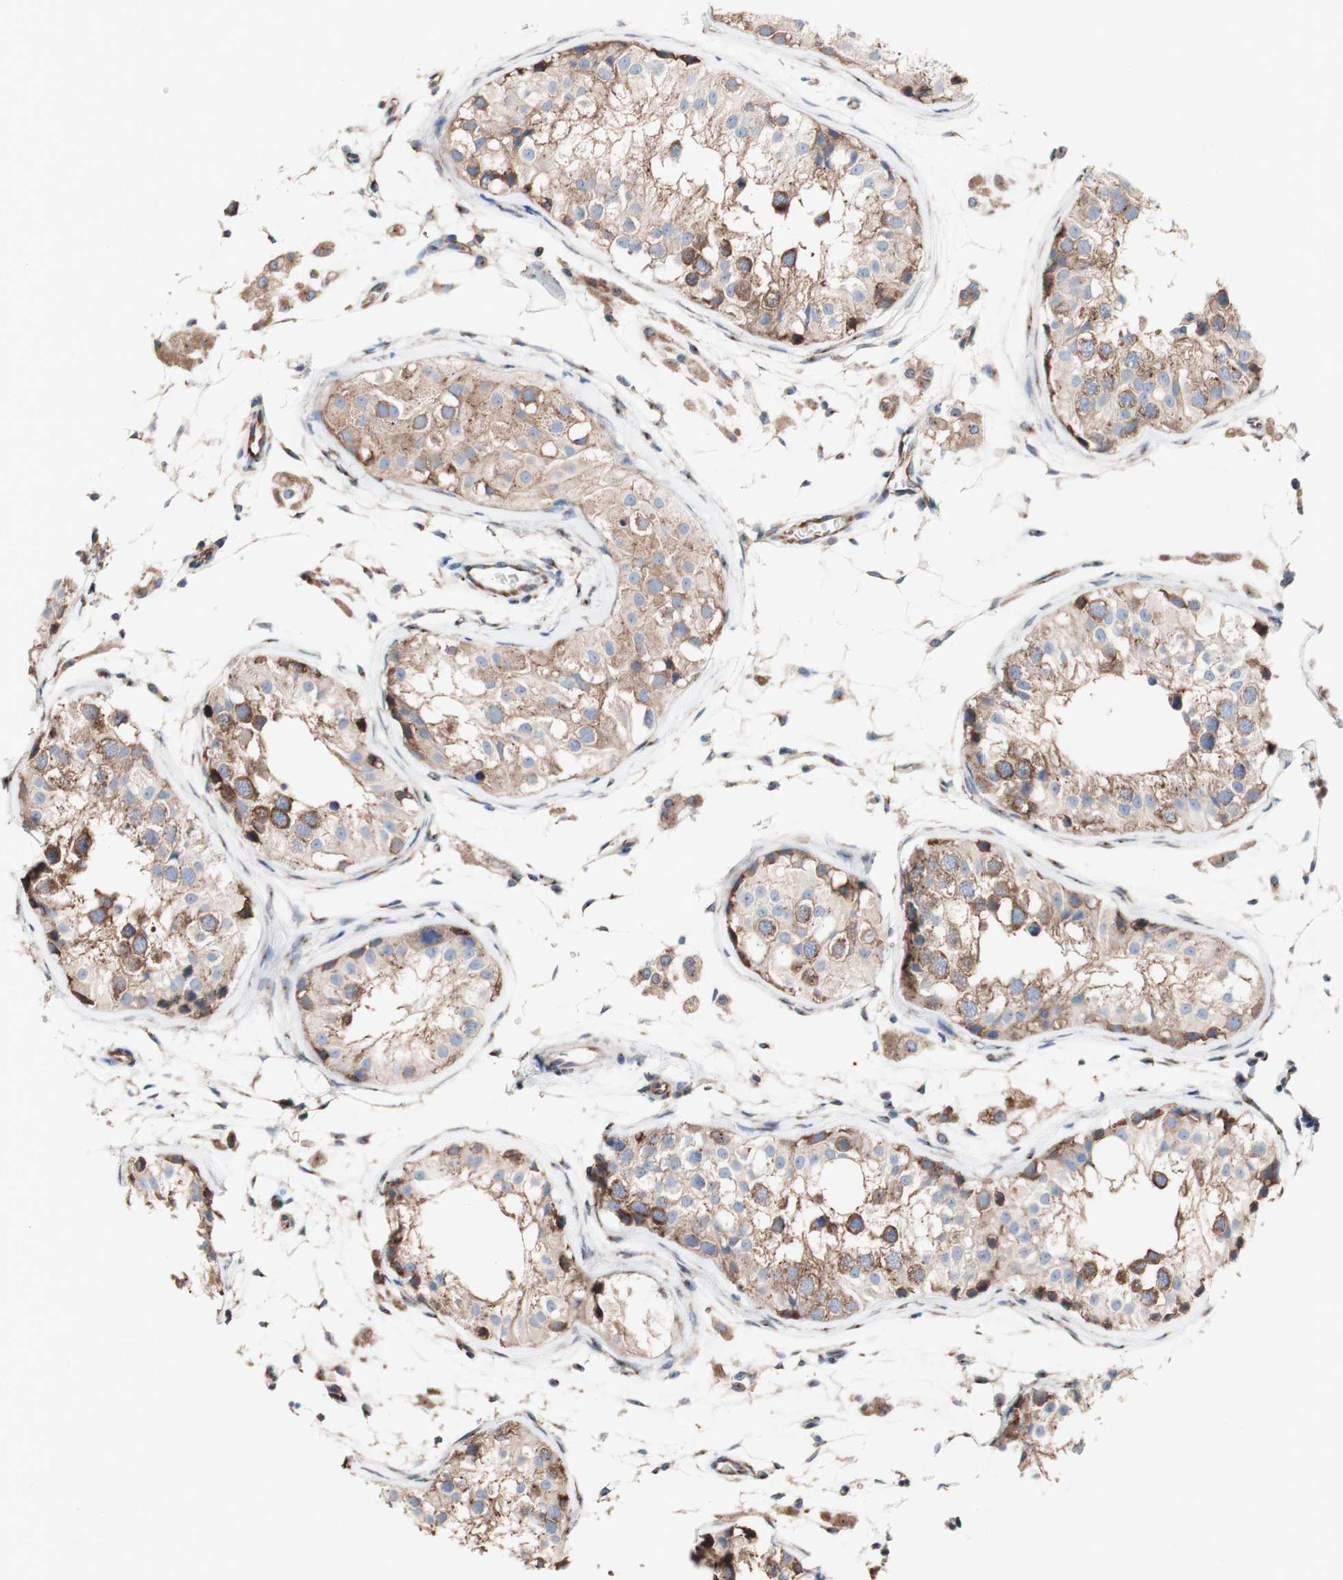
{"staining": {"intensity": "strong", "quantity": ">75%", "location": "cytoplasmic/membranous"}, "tissue": "testis", "cell_type": "Cells in seminiferous ducts", "image_type": "normal", "snomed": [{"axis": "morphology", "description": "Normal tissue, NOS"}, {"axis": "morphology", "description": "Adenocarcinoma, metastatic, NOS"}, {"axis": "topography", "description": "Testis"}], "caption": "Immunohistochemistry (IHC) image of unremarkable human testis stained for a protein (brown), which displays high levels of strong cytoplasmic/membranous positivity in about >75% of cells in seminiferous ducts.", "gene": "LRIG3", "patient": {"sex": "male", "age": 26}}